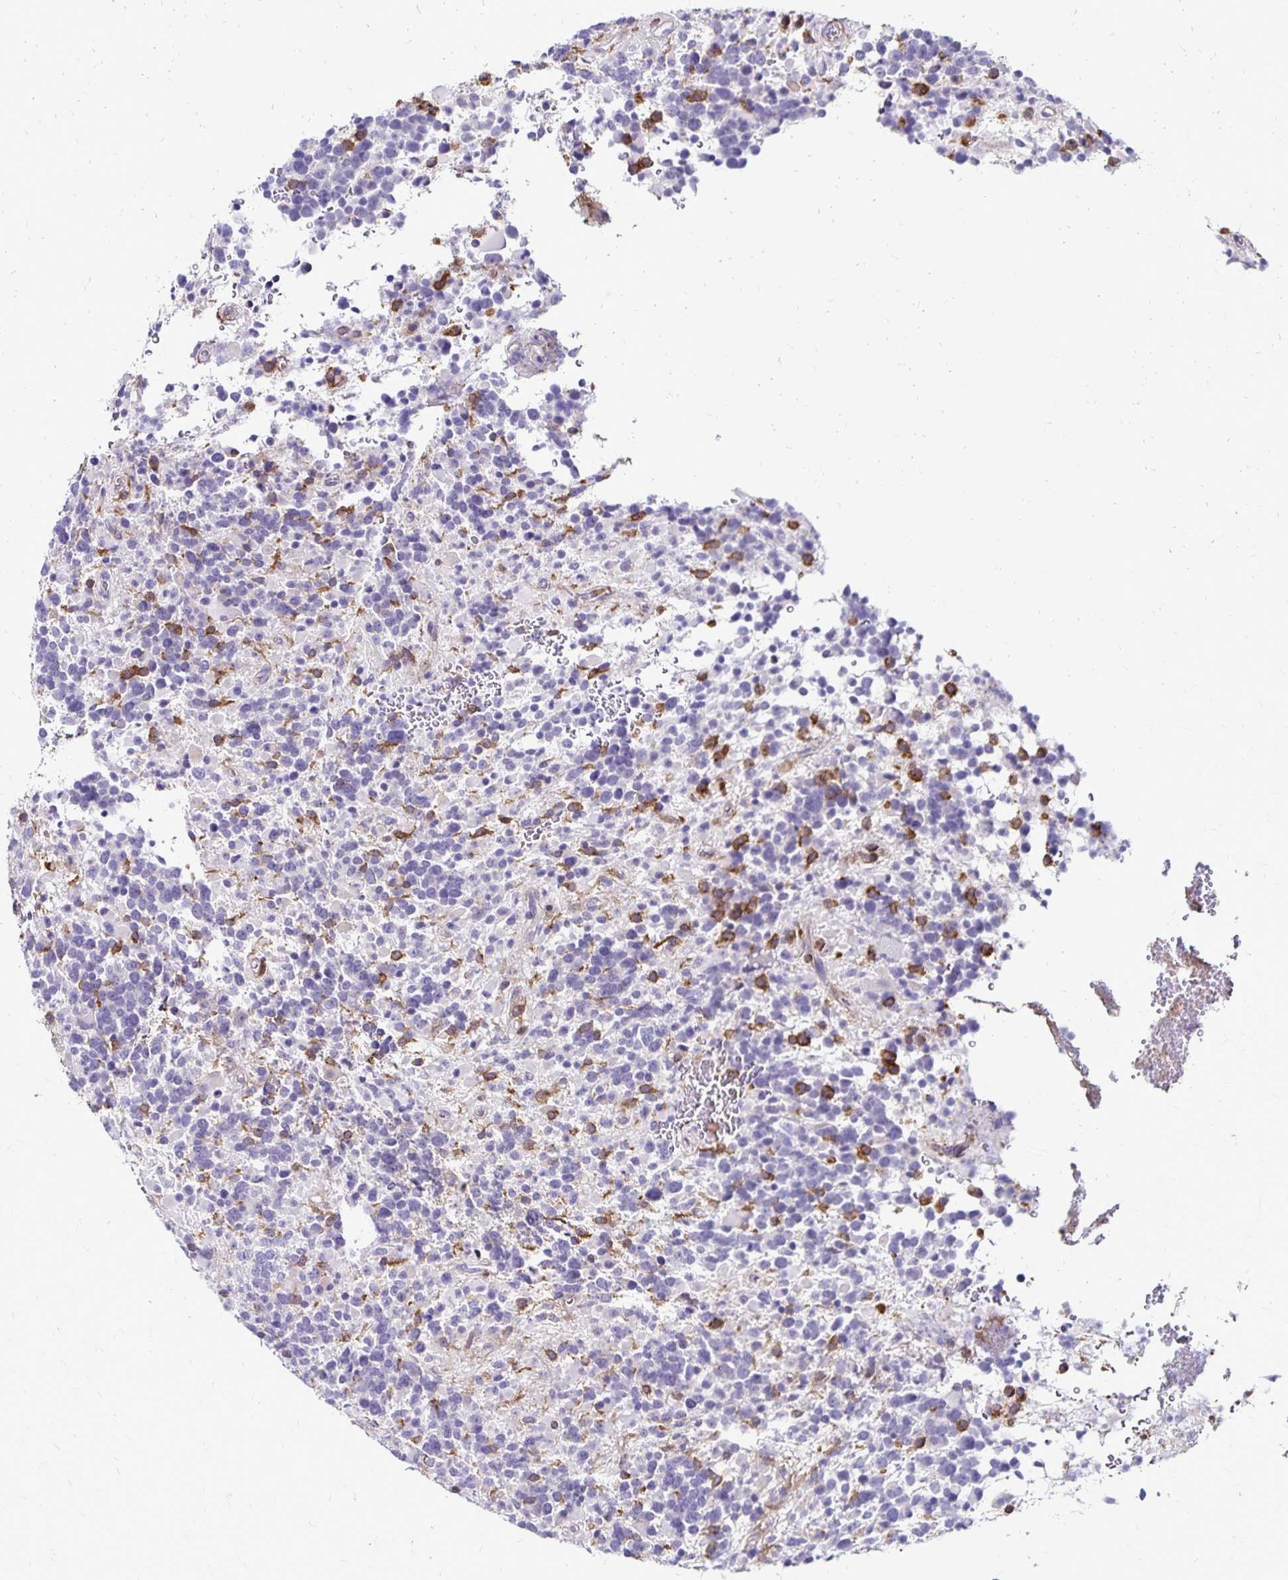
{"staining": {"intensity": "negative", "quantity": "none", "location": "none"}, "tissue": "glioma", "cell_type": "Tumor cells", "image_type": "cancer", "snomed": [{"axis": "morphology", "description": "Glioma, malignant, High grade"}, {"axis": "topography", "description": "Brain"}], "caption": "This is an immunohistochemistry (IHC) micrograph of glioma. There is no positivity in tumor cells.", "gene": "TNS3", "patient": {"sex": "female", "age": 40}}